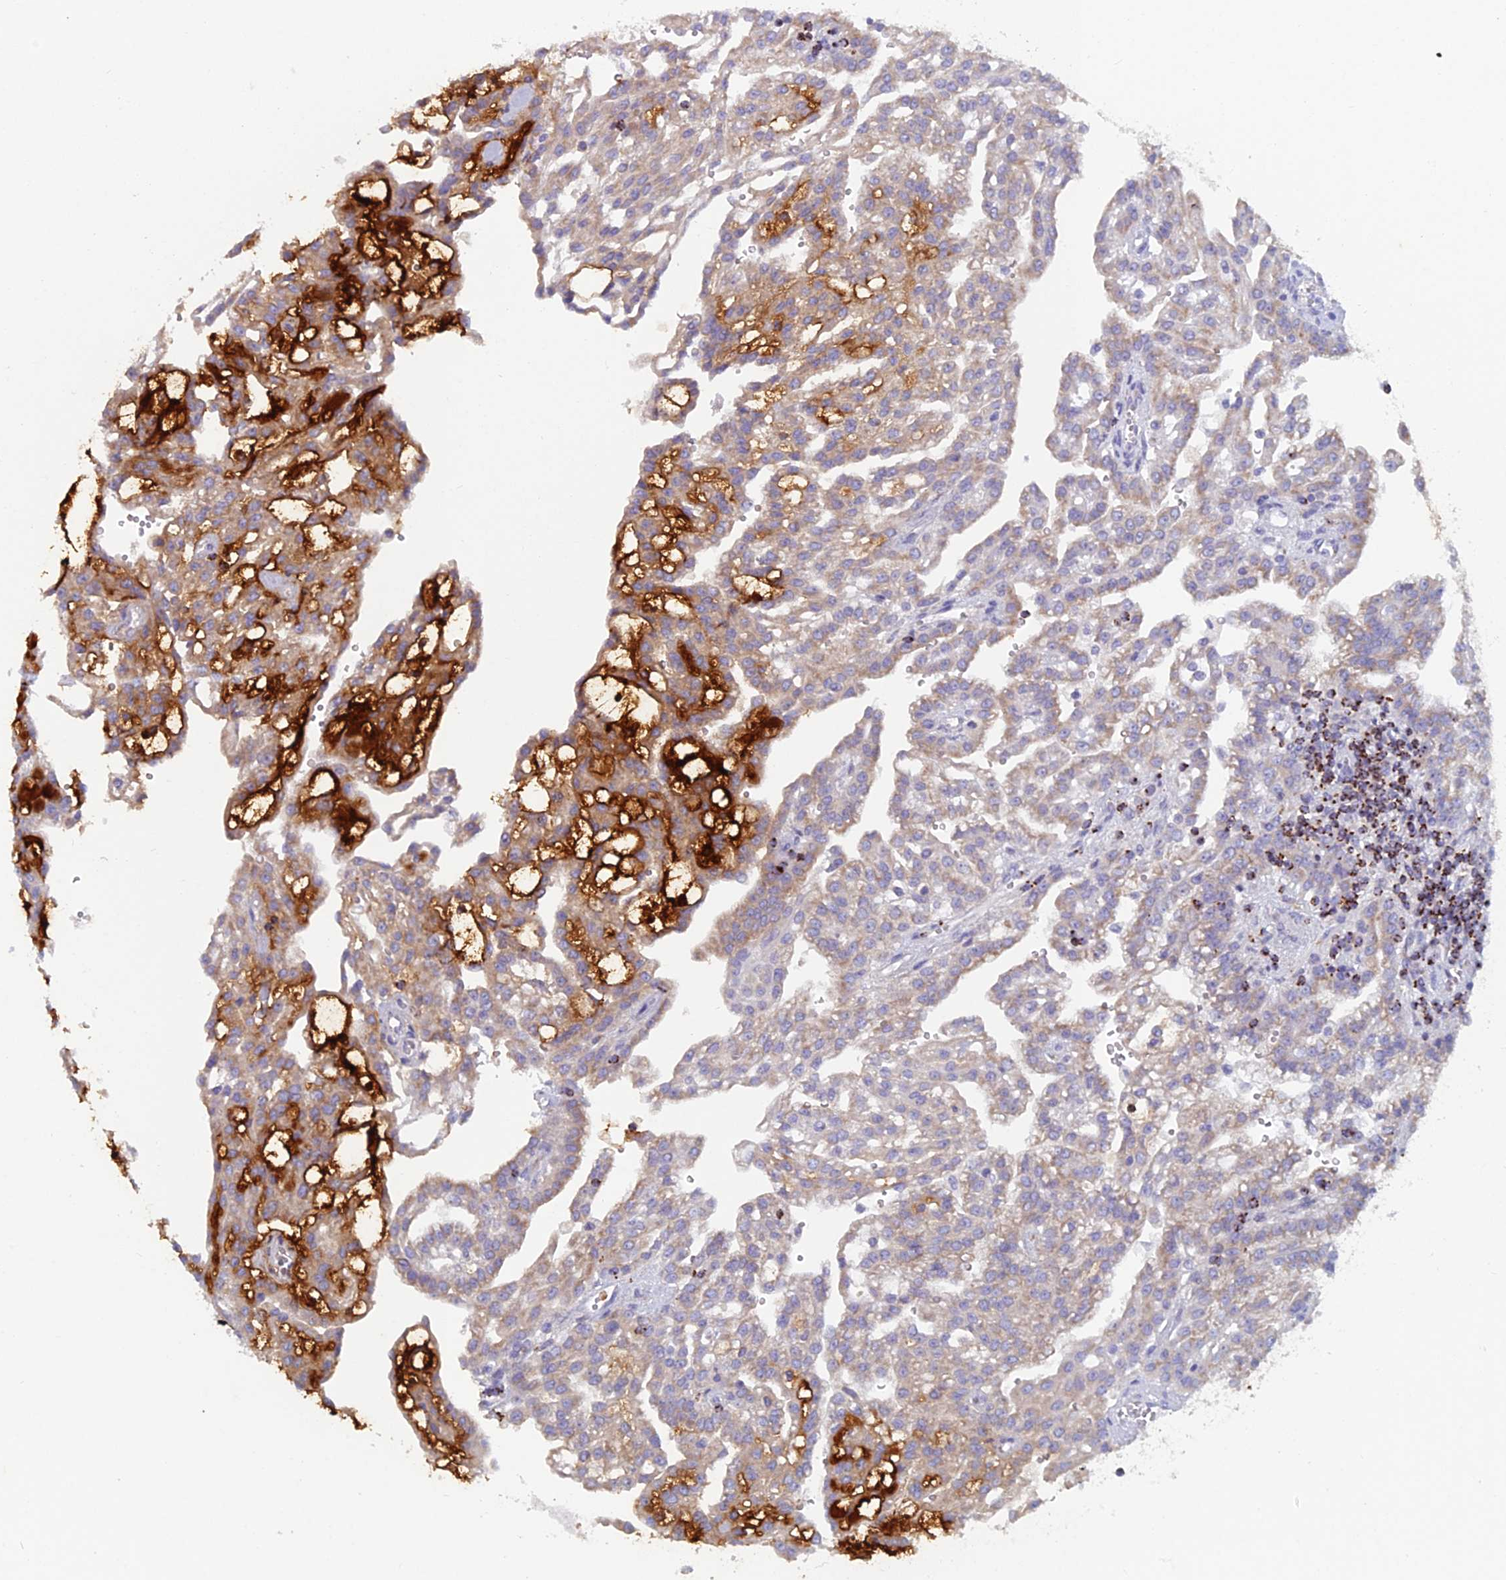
{"staining": {"intensity": "weak", "quantity": "<25%", "location": "cytoplasmic/membranous"}, "tissue": "renal cancer", "cell_type": "Tumor cells", "image_type": "cancer", "snomed": [{"axis": "morphology", "description": "Adenocarcinoma, NOS"}, {"axis": "topography", "description": "Kidney"}], "caption": "Immunohistochemical staining of human adenocarcinoma (renal) demonstrates no significant positivity in tumor cells.", "gene": "ABI3BP", "patient": {"sex": "male", "age": 63}}